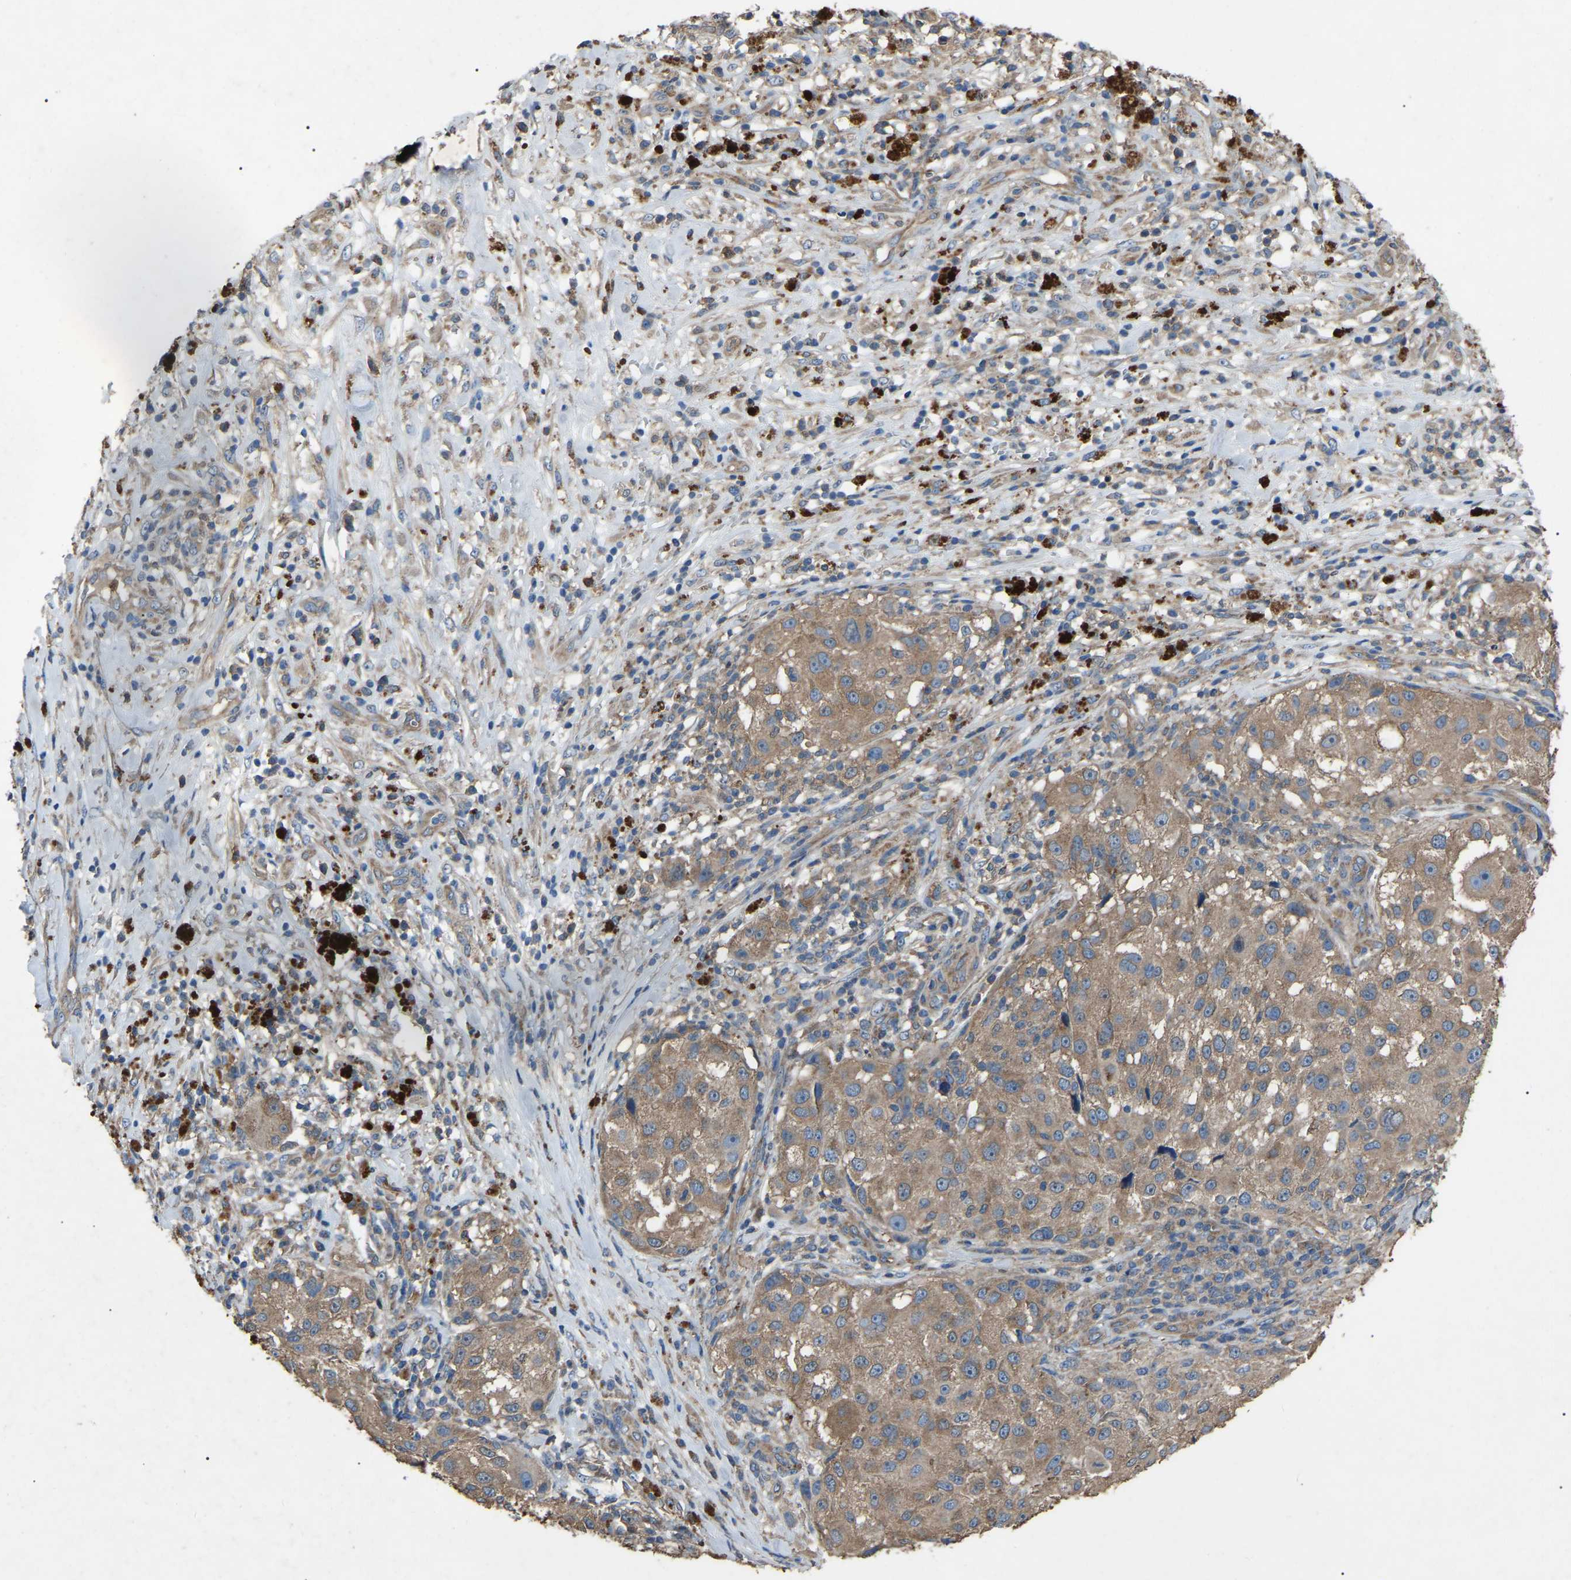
{"staining": {"intensity": "moderate", "quantity": ">75%", "location": "cytoplasmic/membranous"}, "tissue": "melanoma", "cell_type": "Tumor cells", "image_type": "cancer", "snomed": [{"axis": "morphology", "description": "Necrosis, NOS"}, {"axis": "morphology", "description": "Malignant melanoma, NOS"}, {"axis": "topography", "description": "Skin"}], "caption": "Protein staining by immunohistochemistry demonstrates moderate cytoplasmic/membranous staining in about >75% of tumor cells in melanoma.", "gene": "AIMP1", "patient": {"sex": "female", "age": 87}}